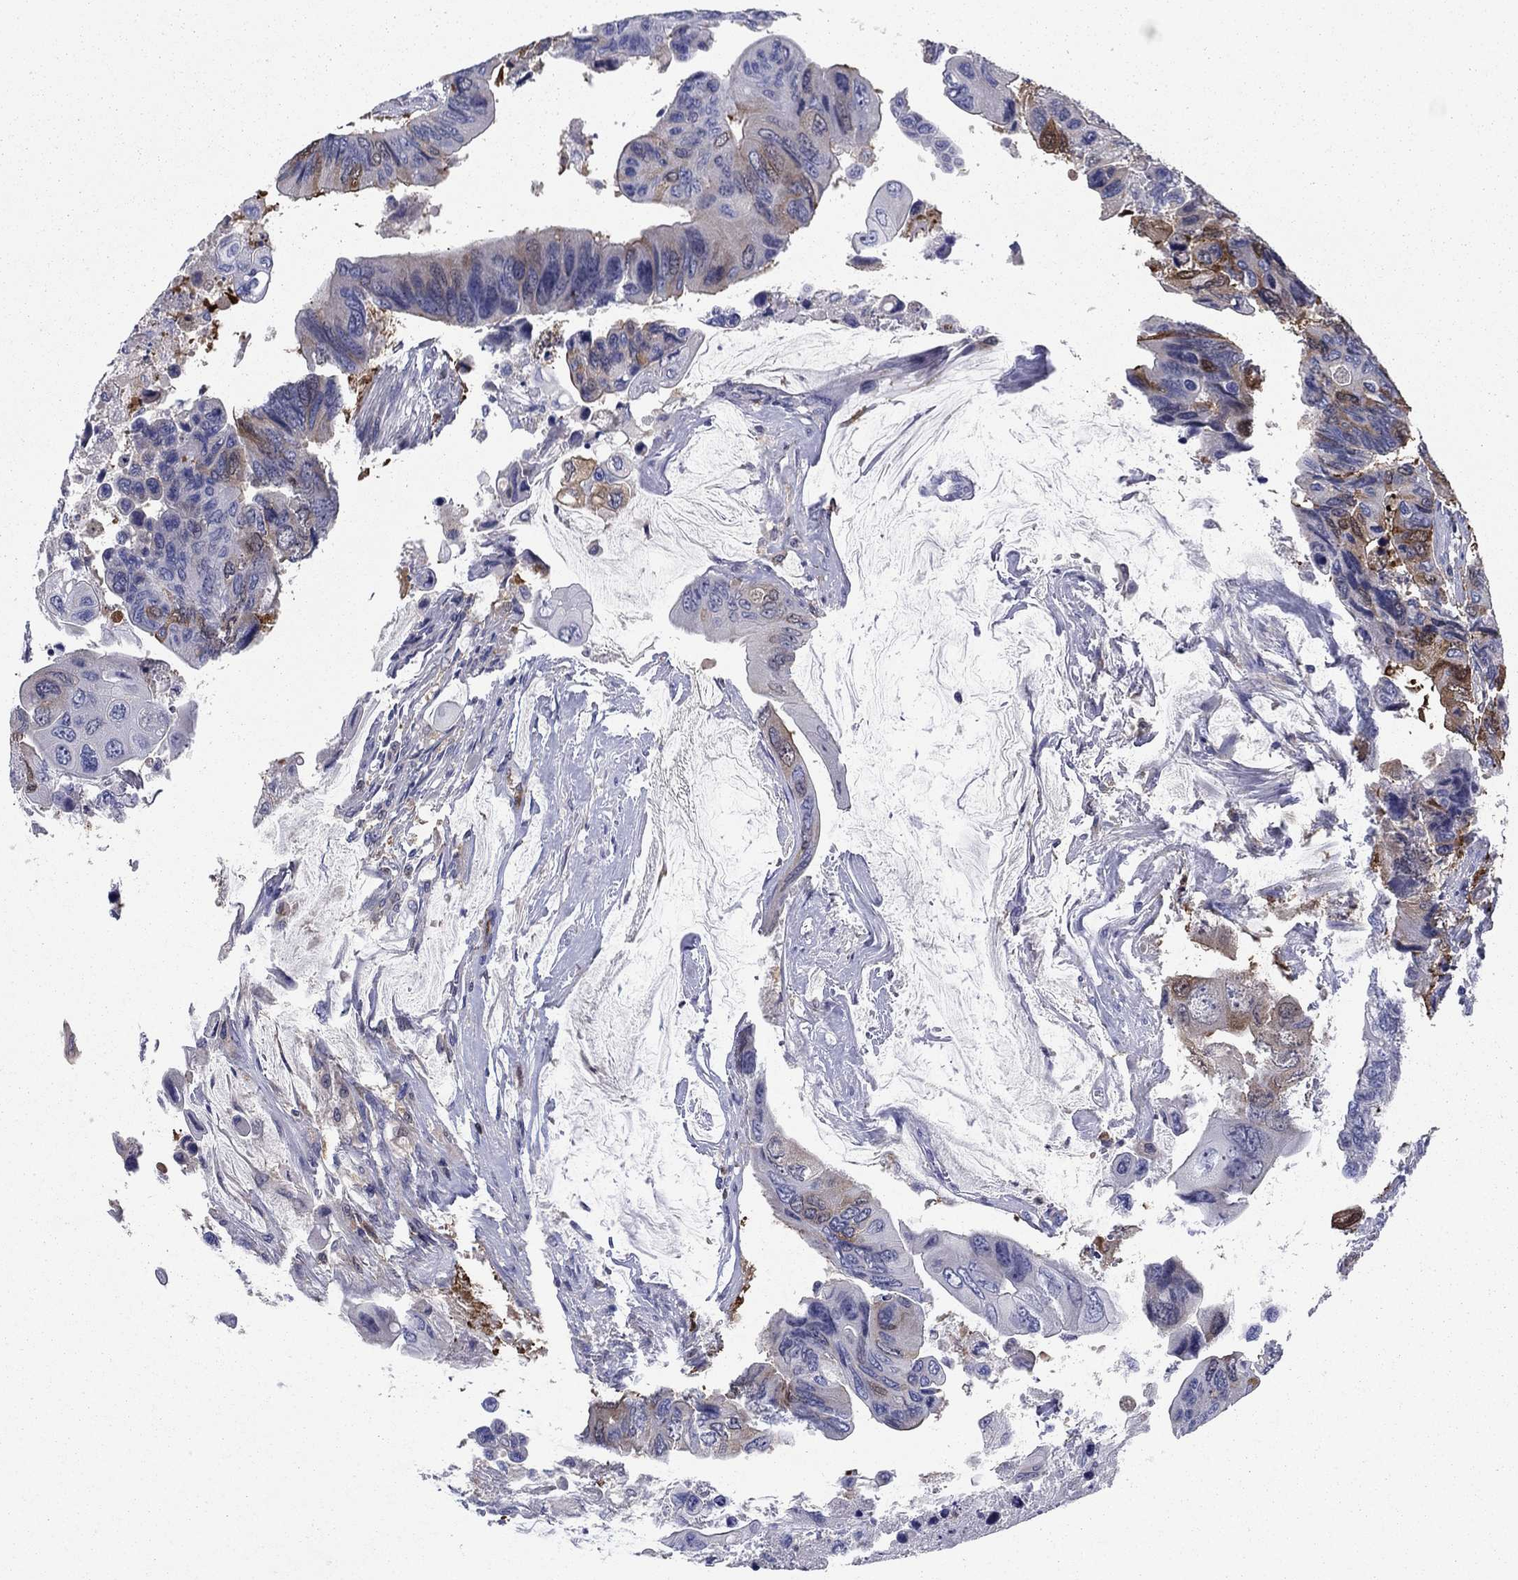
{"staining": {"intensity": "strong", "quantity": "<25%", "location": "cytoplasmic/membranous"}, "tissue": "colorectal cancer", "cell_type": "Tumor cells", "image_type": "cancer", "snomed": [{"axis": "morphology", "description": "Adenocarcinoma, NOS"}, {"axis": "topography", "description": "Rectum"}], "caption": "Immunohistochemical staining of human adenocarcinoma (colorectal) shows strong cytoplasmic/membranous protein staining in approximately <25% of tumor cells. The protein is stained brown, and the nuclei are stained in blue (DAB IHC with brightfield microscopy, high magnification).", "gene": "STMN1", "patient": {"sex": "male", "age": 63}}